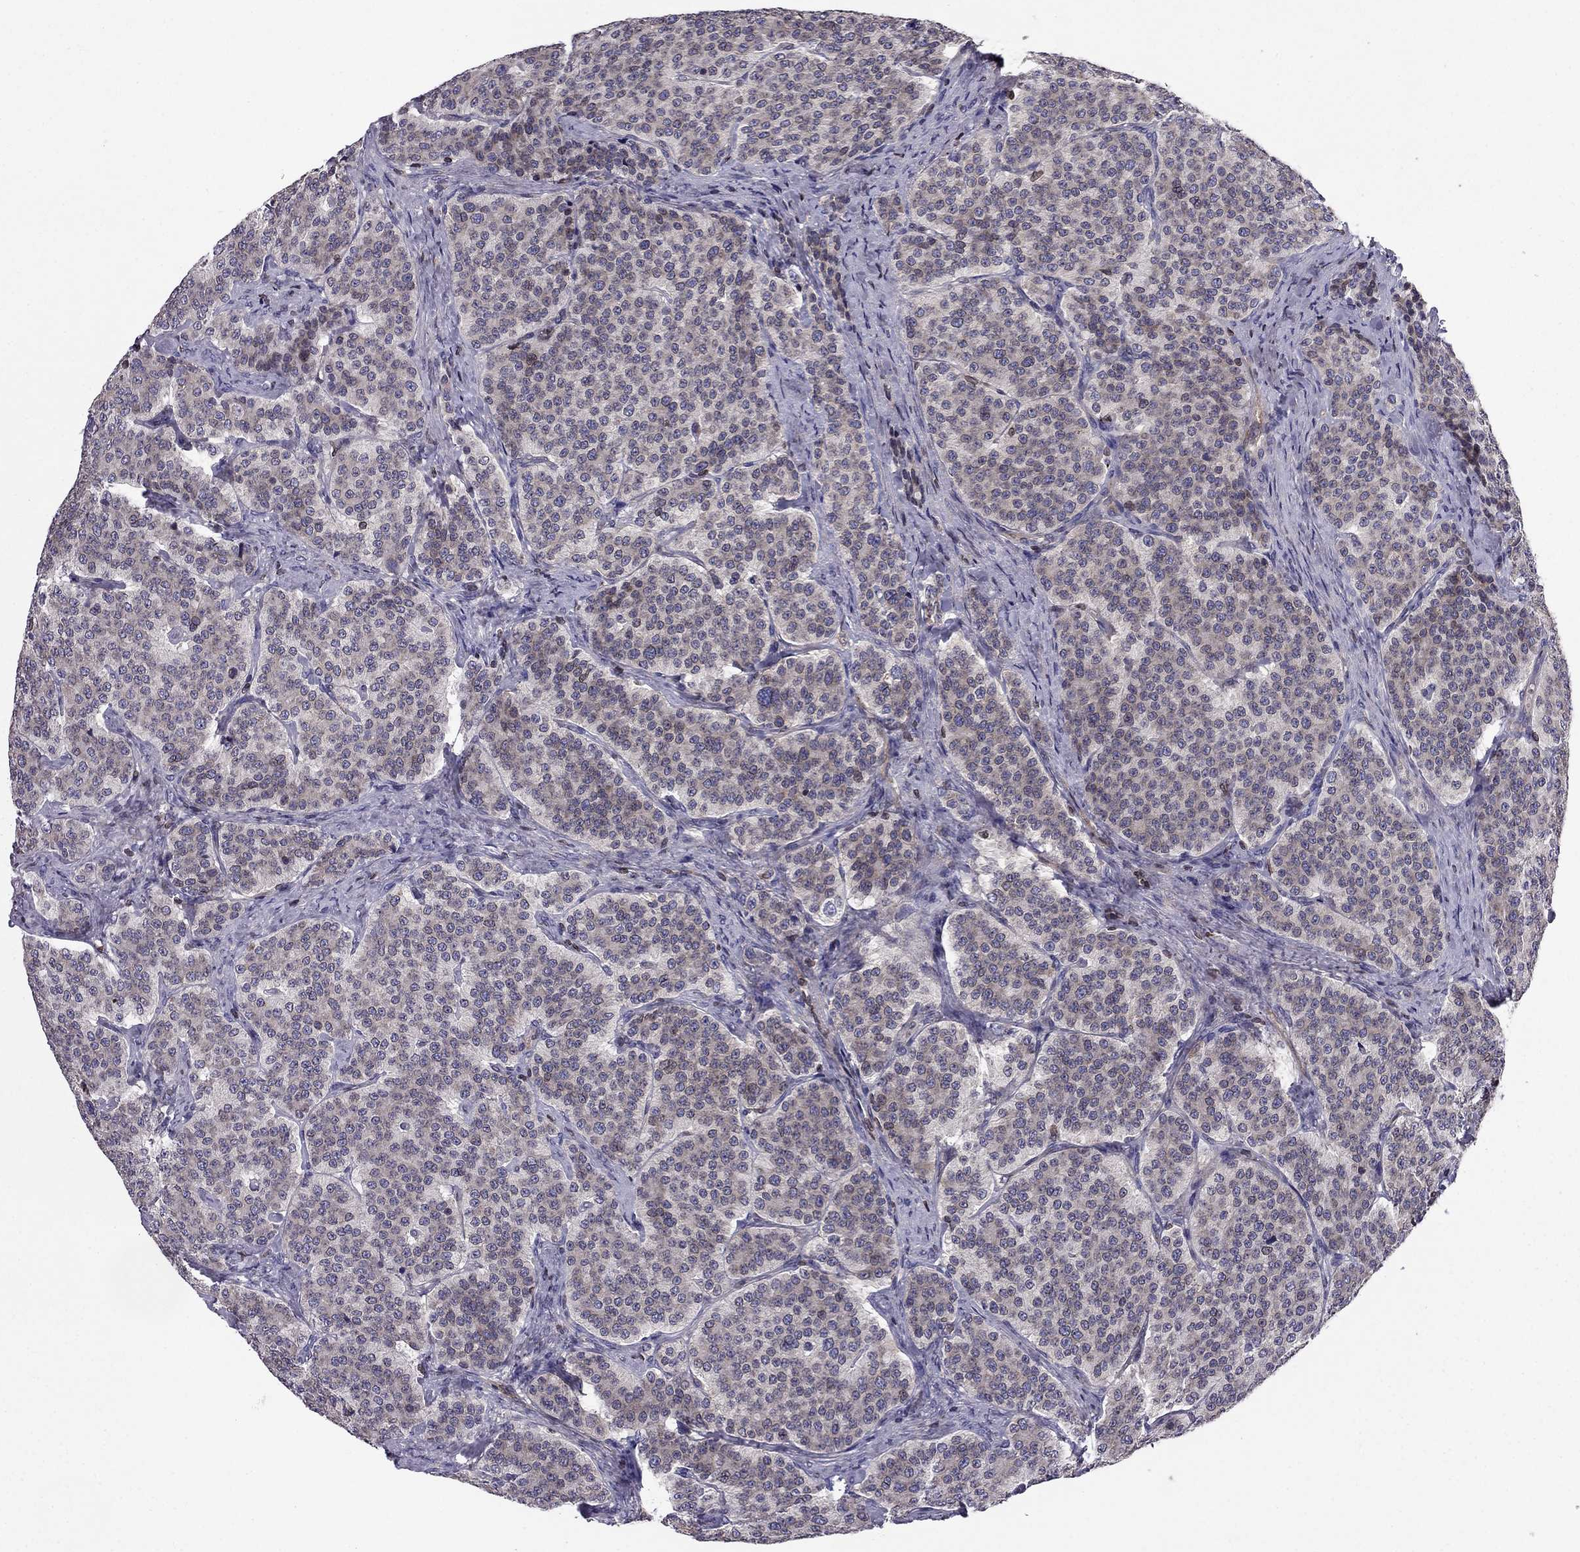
{"staining": {"intensity": "weak", "quantity": ">75%", "location": "cytoplasmic/membranous"}, "tissue": "carcinoid", "cell_type": "Tumor cells", "image_type": "cancer", "snomed": [{"axis": "morphology", "description": "Carcinoid, malignant, NOS"}, {"axis": "topography", "description": "Small intestine"}], "caption": "This photomicrograph displays IHC staining of malignant carcinoid, with low weak cytoplasmic/membranous staining in approximately >75% of tumor cells.", "gene": "CDC42BPA", "patient": {"sex": "female", "age": 58}}